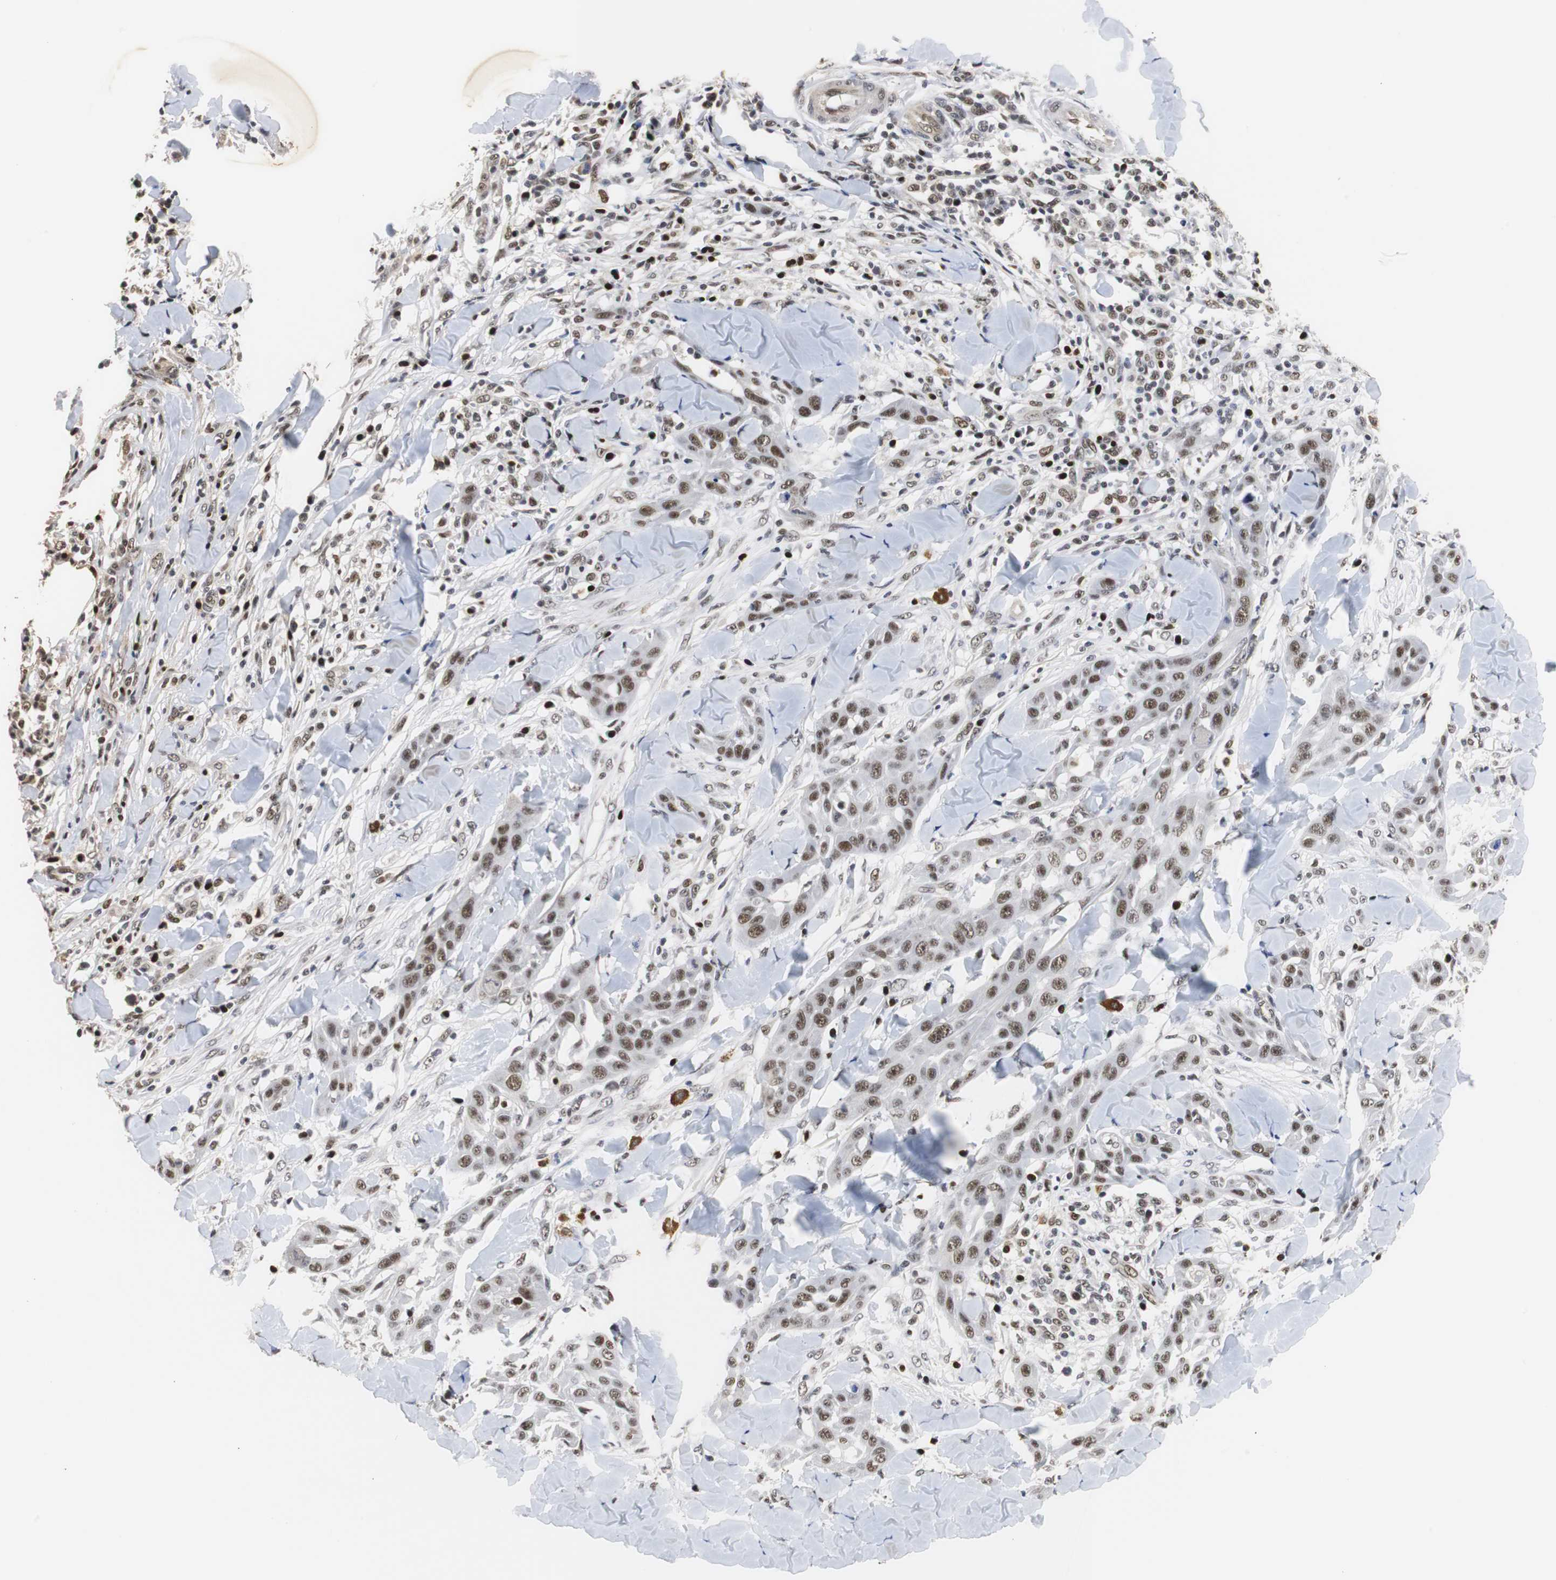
{"staining": {"intensity": "strong", "quantity": ">75%", "location": "nuclear"}, "tissue": "skin cancer", "cell_type": "Tumor cells", "image_type": "cancer", "snomed": [{"axis": "morphology", "description": "Squamous cell carcinoma, NOS"}, {"axis": "topography", "description": "Skin"}], "caption": "Squamous cell carcinoma (skin) stained for a protein displays strong nuclear positivity in tumor cells. (DAB IHC, brown staining for protein, blue staining for nuclei).", "gene": "ZFC3H1", "patient": {"sex": "male", "age": 24}}